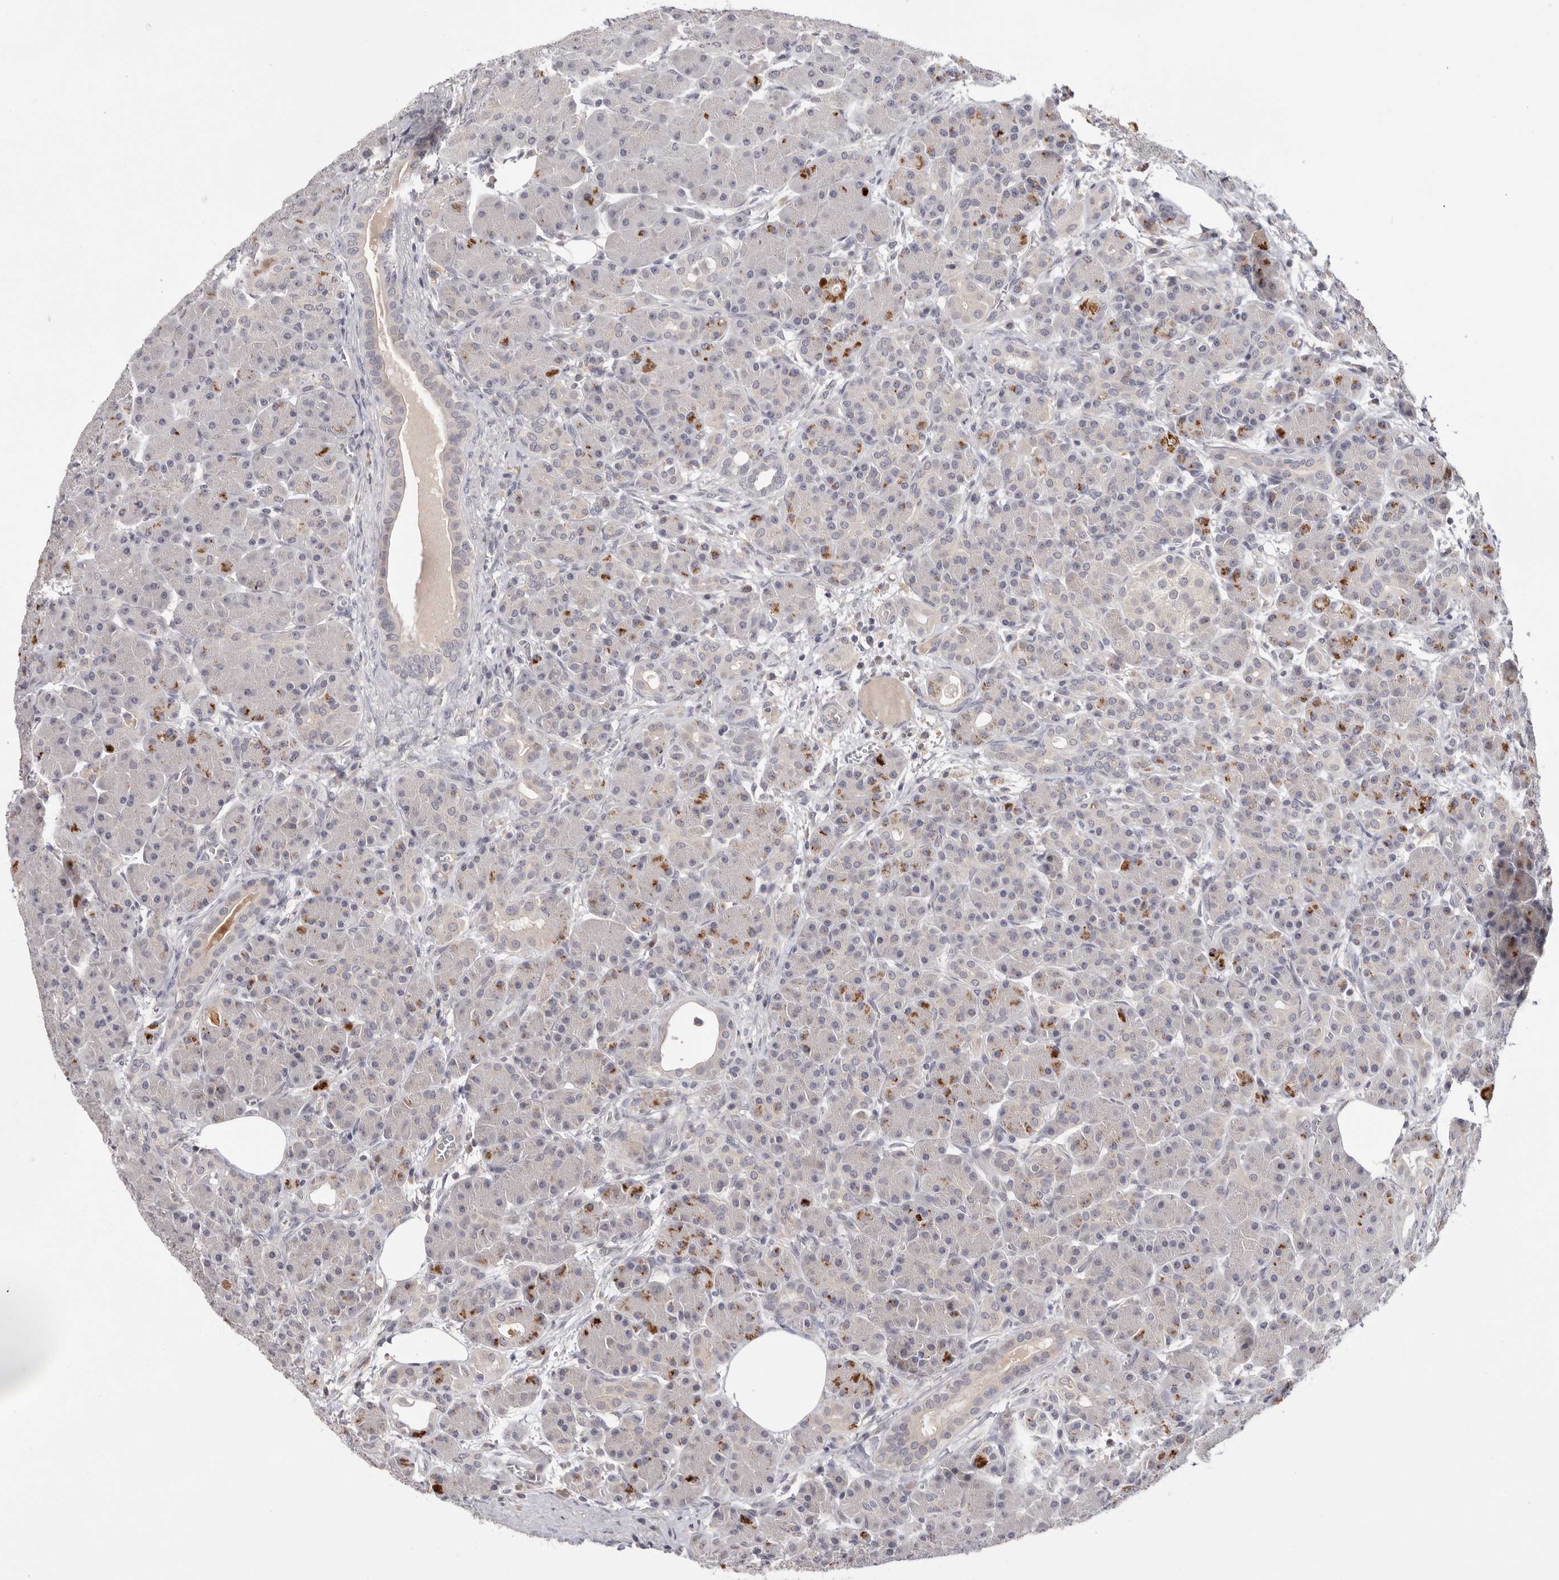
{"staining": {"intensity": "moderate", "quantity": "<25%", "location": "cytoplasmic/membranous"}, "tissue": "pancreas", "cell_type": "Exocrine glandular cells", "image_type": "normal", "snomed": [{"axis": "morphology", "description": "Normal tissue, NOS"}, {"axis": "topography", "description": "Pancreas"}], "caption": "This photomicrograph displays immunohistochemistry (IHC) staining of normal human pancreas, with low moderate cytoplasmic/membranous positivity in about <25% of exocrine glandular cells.", "gene": "DOP1A", "patient": {"sex": "male", "age": 63}}